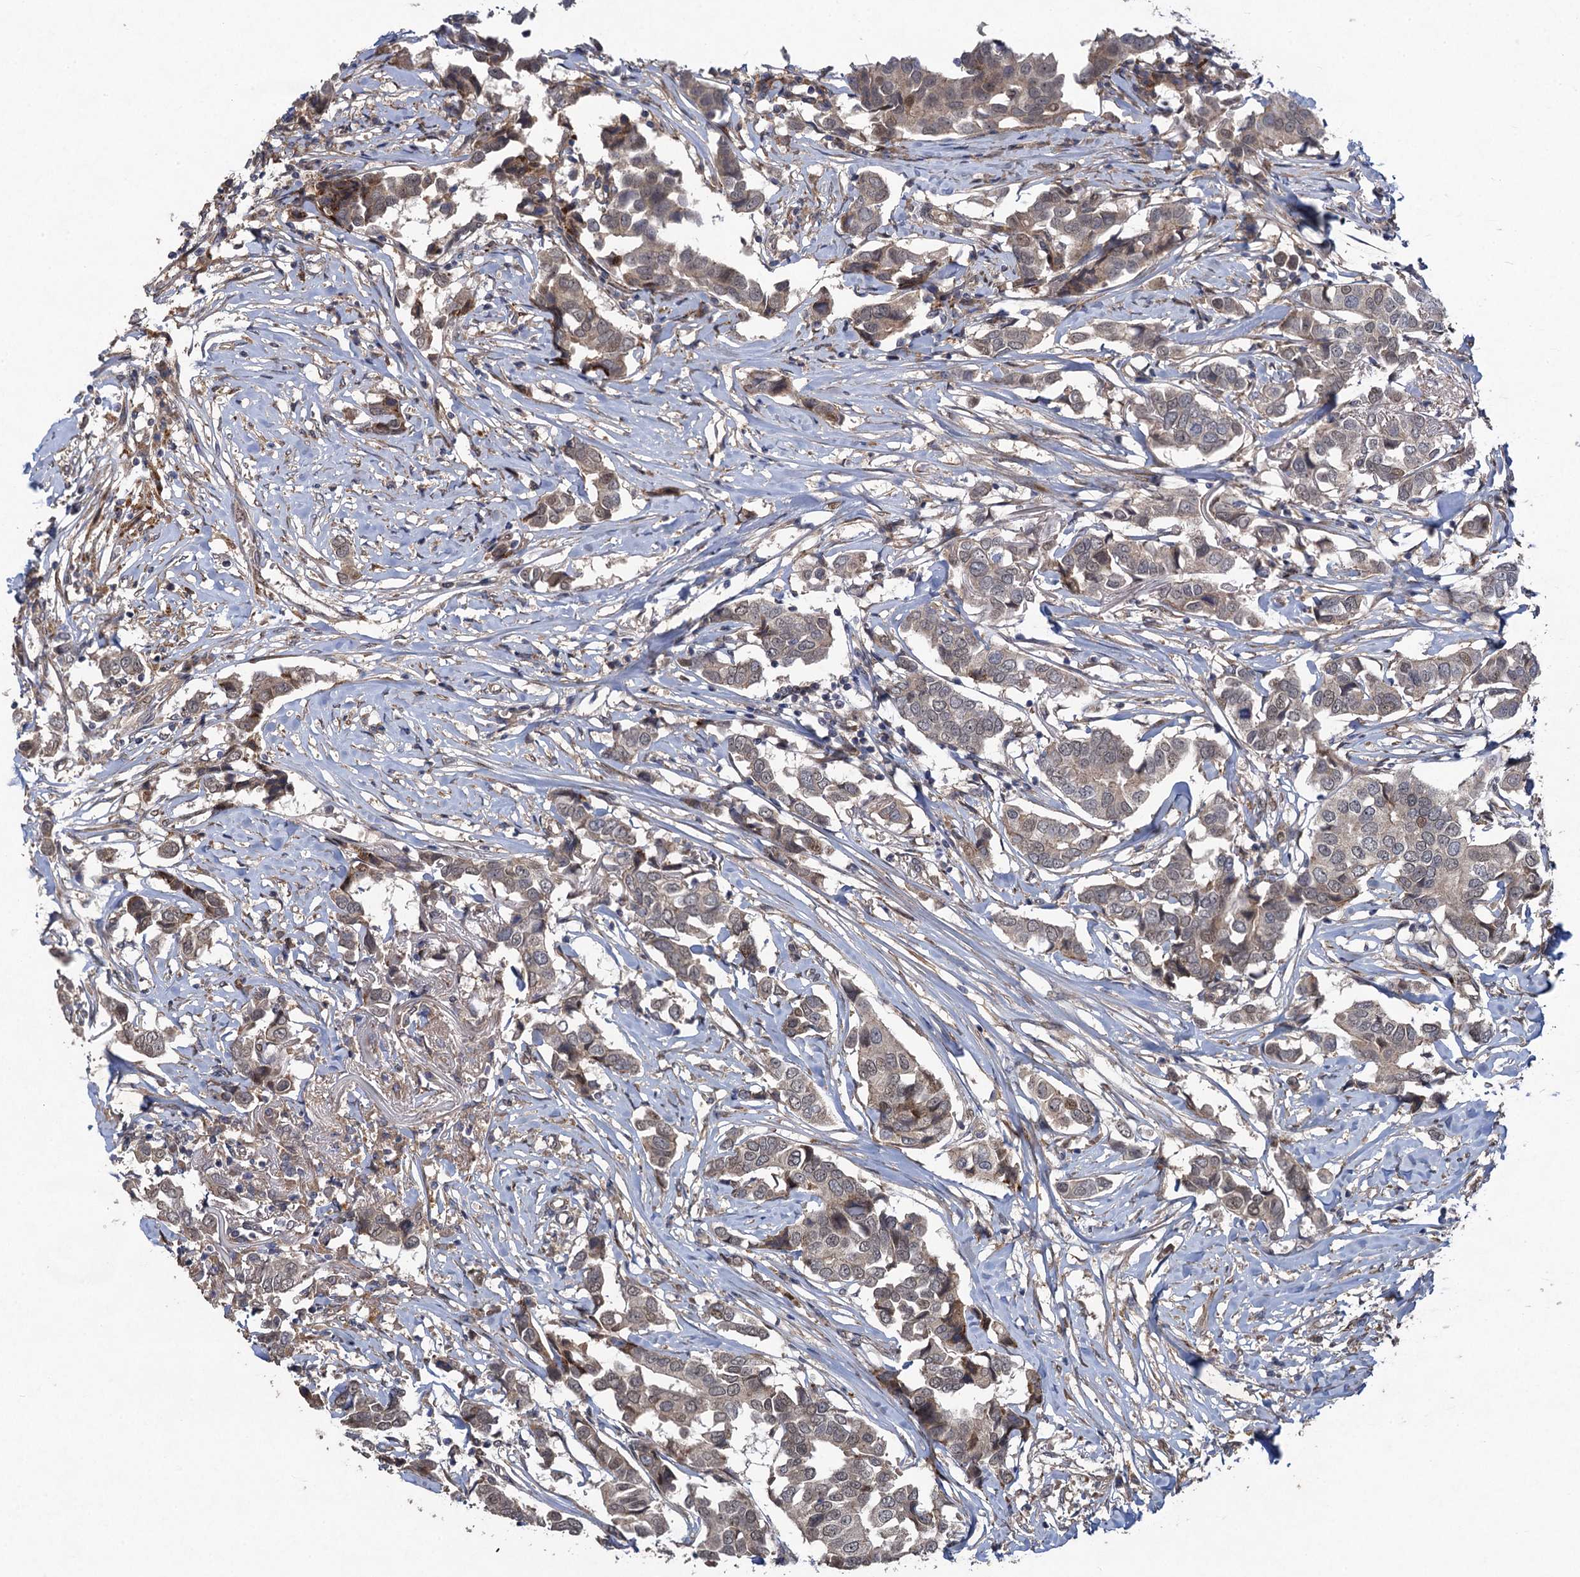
{"staining": {"intensity": "weak", "quantity": "<25%", "location": "cytoplasmic/membranous,nuclear"}, "tissue": "breast cancer", "cell_type": "Tumor cells", "image_type": "cancer", "snomed": [{"axis": "morphology", "description": "Duct carcinoma"}, {"axis": "topography", "description": "Breast"}], "caption": "Immunohistochemistry histopathology image of neoplastic tissue: human breast invasive ductal carcinoma stained with DAB reveals no significant protein expression in tumor cells.", "gene": "NUDT22", "patient": {"sex": "female", "age": 80}}